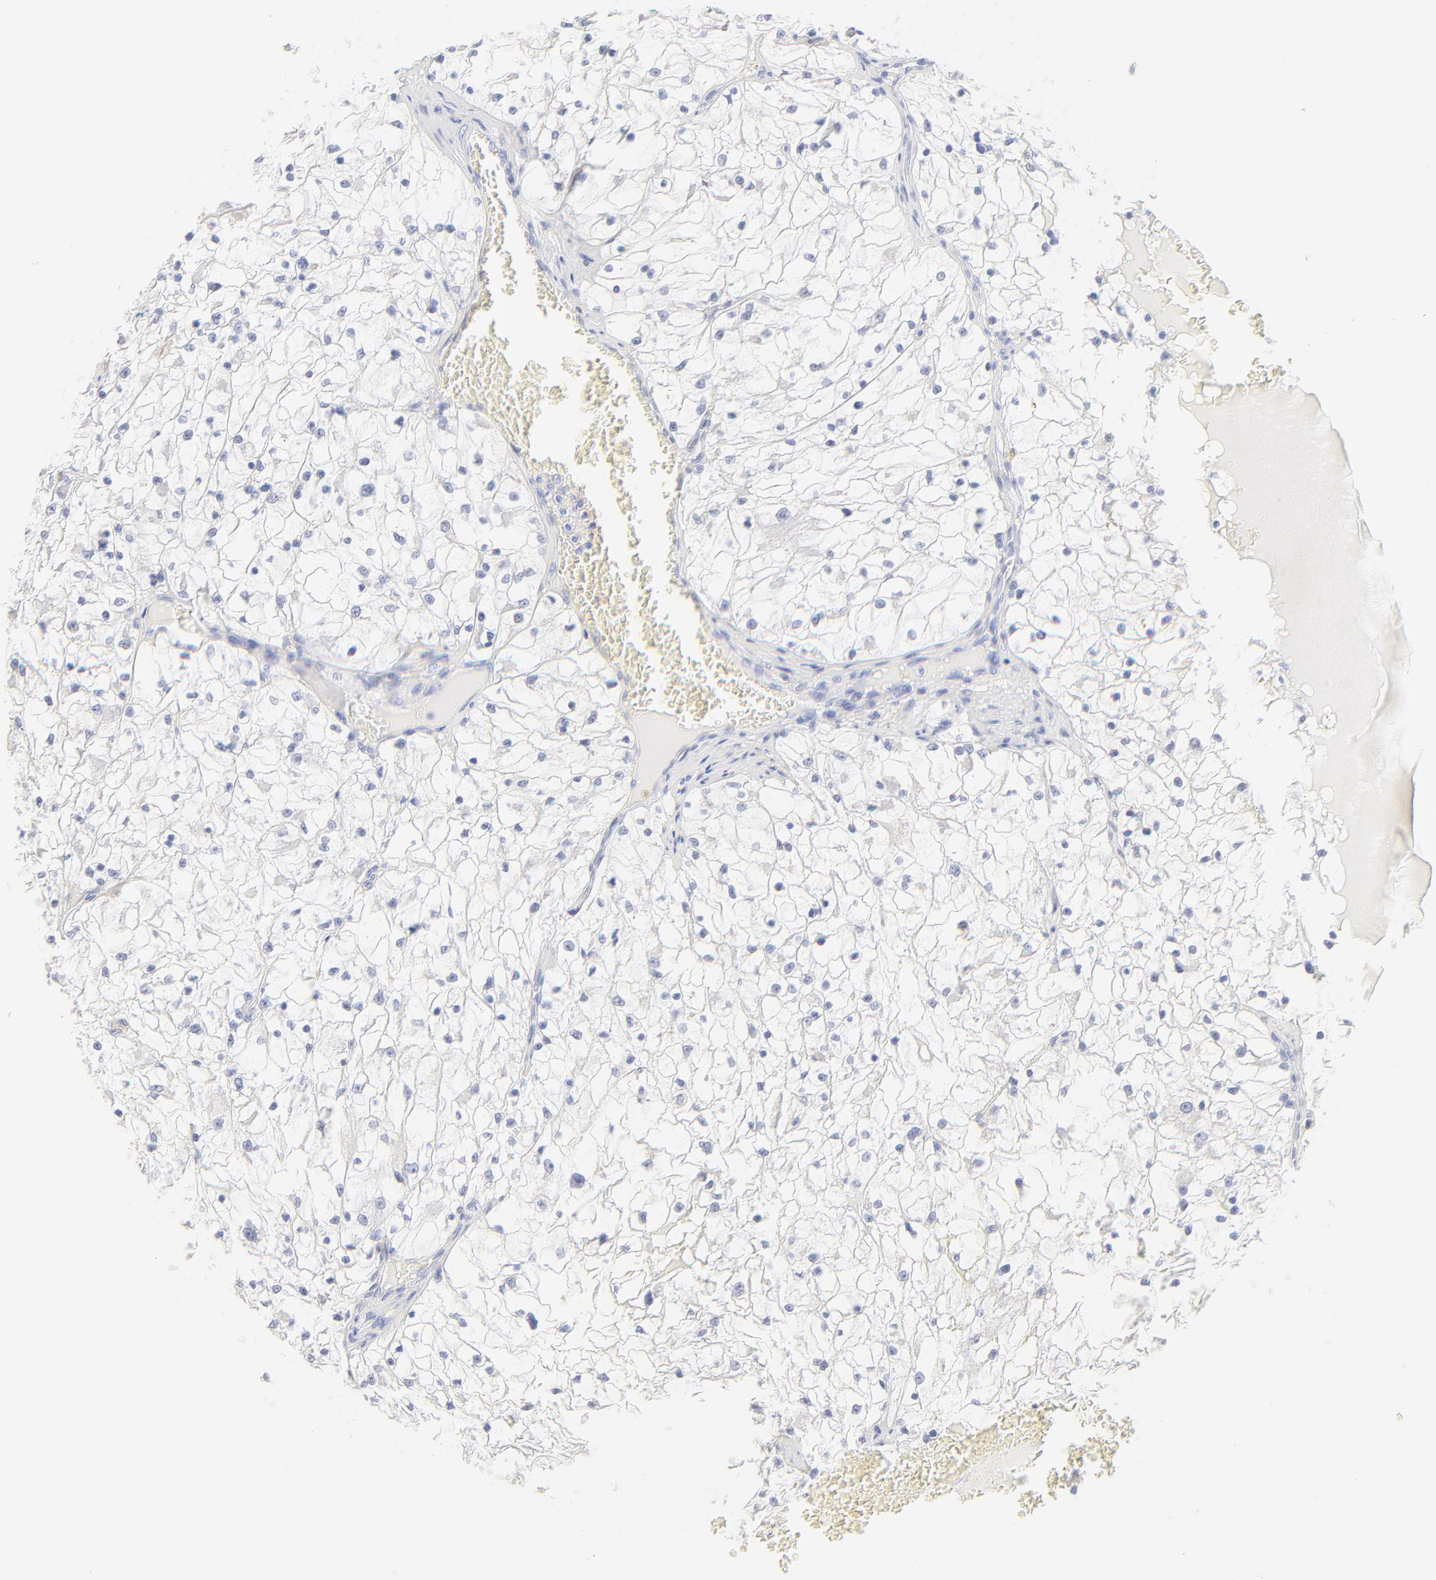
{"staining": {"intensity": "negative", "quantity": "none", "location": "none"}, "tissue": "renal cancer", "cell_type": "Tumor cells", "image_type": "cancer", "snomed": [{"axis": "morphology", "description": "Adenocarcinoma, NOS"}, {"axis": "topography", "description": "Kidney"}], "caption": "This micrograph is of renal adenocarcinoma stained with immunohistochemistry (IHC) to label a protein in brown with the nuclei are counter-stained blue. There is no staining in tumor cells.", "gene": "SULT4A1", "patient": {"sex": "male", "age": 61}}